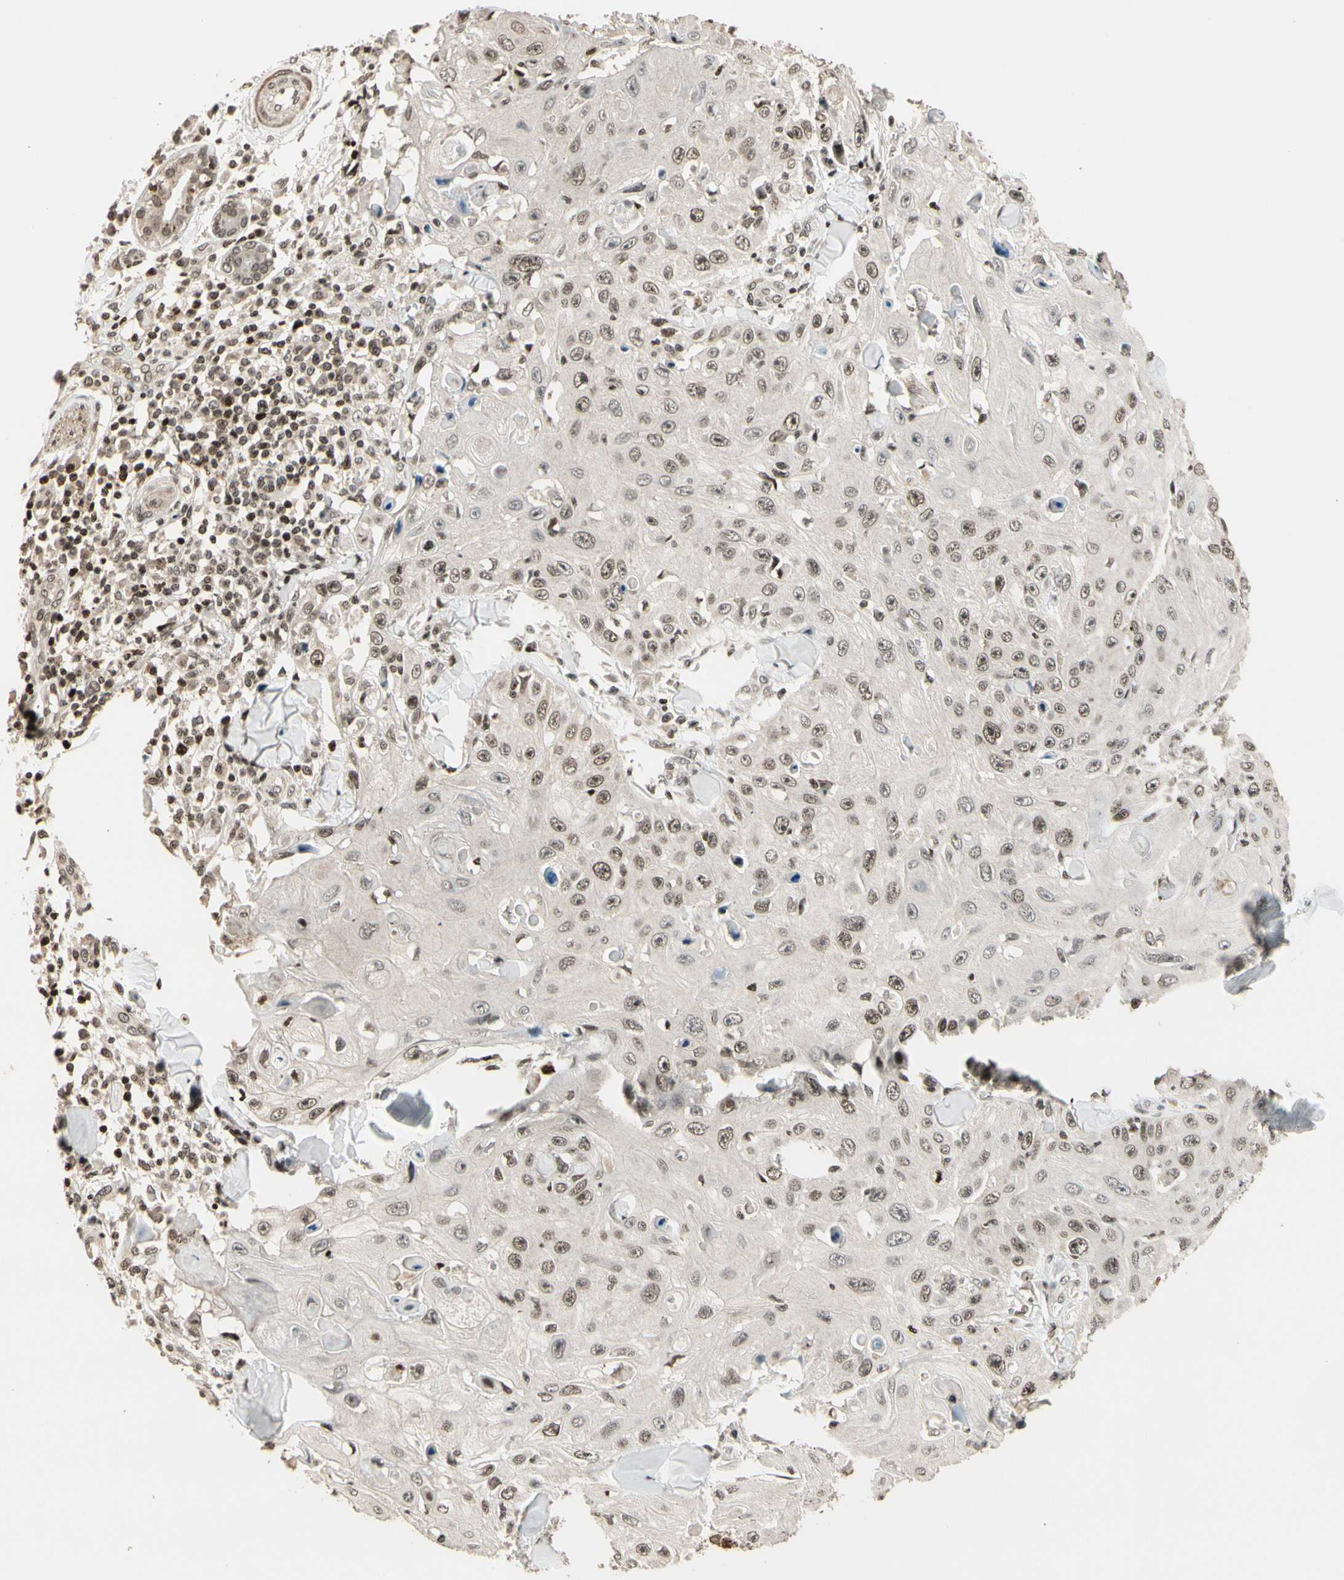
{"staining": {"intensity": "weak", "quantity": ">75%", "location": "nuclear"}, "tissue": "skin cancer", "cell_type": "Tumor cells", "image_type": "cancer", "snomed": [{"axis": "morphology", "description": "Squamous cell carcinoma, NOS"}, {"axis": "topography", "description": "Skin"}], "caption": "Skin cancer (squamous cell carcinoma) stained with a brown dye exhibits weak nuclear positive staining in about >75% of tumor cells.", "gene": "TSHZ3", "patient": {"sex": "male", "age": 86}}